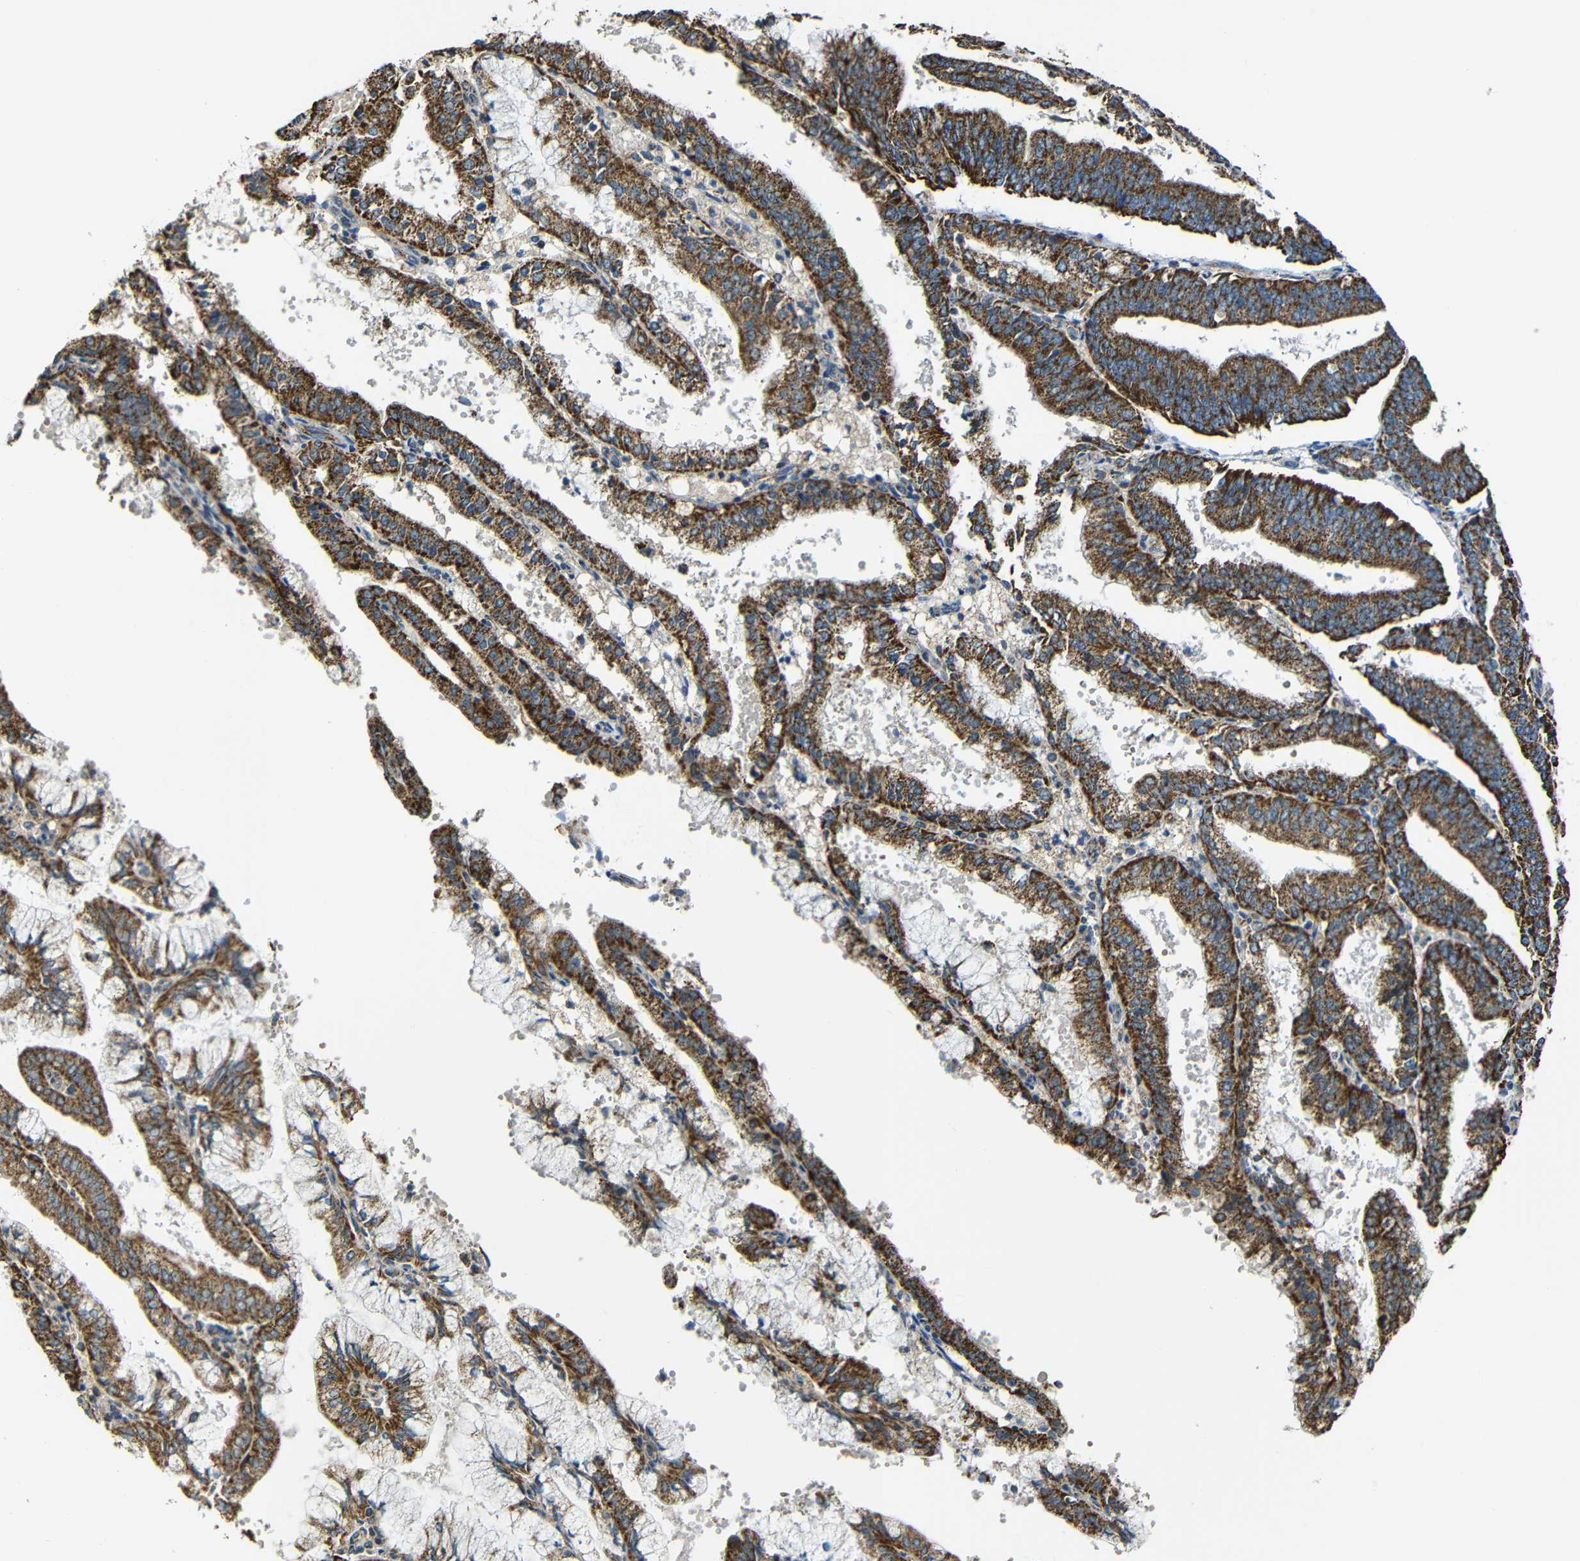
{"staining": {"intensity": "strong", "quantity": ">75%", "location": "cytoplasmic/membranous"}, "tissue": "endometrial cancer", "cell_type": "Tumor cells", "image_type": "cancer", "snomed": [{"axis": "morphology", "description": "Adenocarcinoma, NOS"}, {"axis": "topography", "description": "Endometrium"}], "caption": "DAB immunohistochemical staining of endometrial adenocarcinoma reveals strong cytoplasmic/membranous protein positivity in approximately >75% of tumor cells. The staining is performed using DAB (3,3'-diaminobenzidine) brown chromogen to label protein expression. The nuclei are counter-stained blue using hematoxylin.", "gene": "NR3C2", "patient": {"sex": "female", "age": 63}}